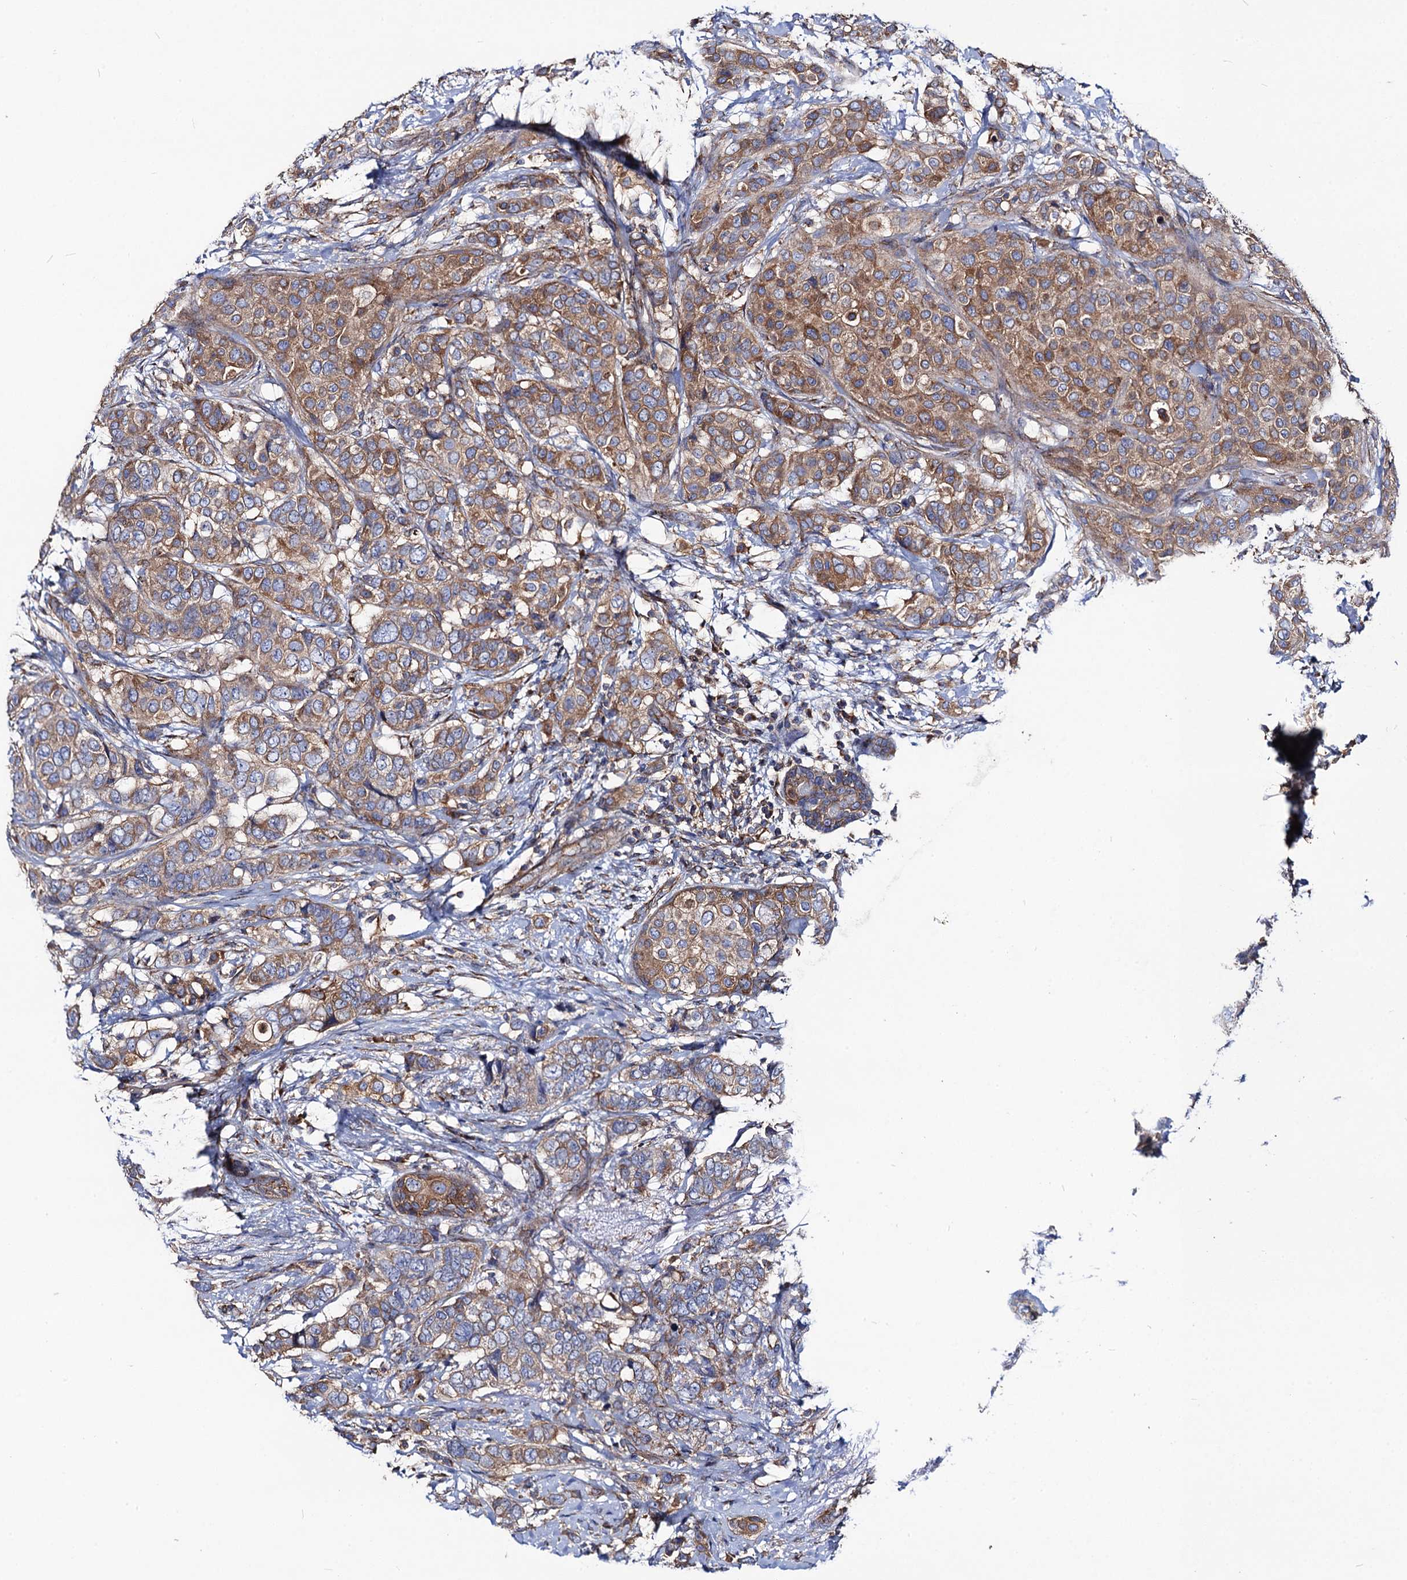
{"staining": {"intensity": "moderate", "quantity": ">75%", "location": "cytoplasmic/membranous"}, "tissue": "breast cancer", "cell_type": "Tumor cells", "image_type": "cancer", "snomed": [{"axis": "morphology", "description": "Lobular carcinoma"}, {"axis": "topography", "description": "Breast"}], "caption": "IHC (DAB) staining of human breast cancer displays moderate cytoplasmic/membranous protein staining in about >75% of tumor cells.", "gene": "DYDC1", "patient": {"sex": "female", "age": 51}}